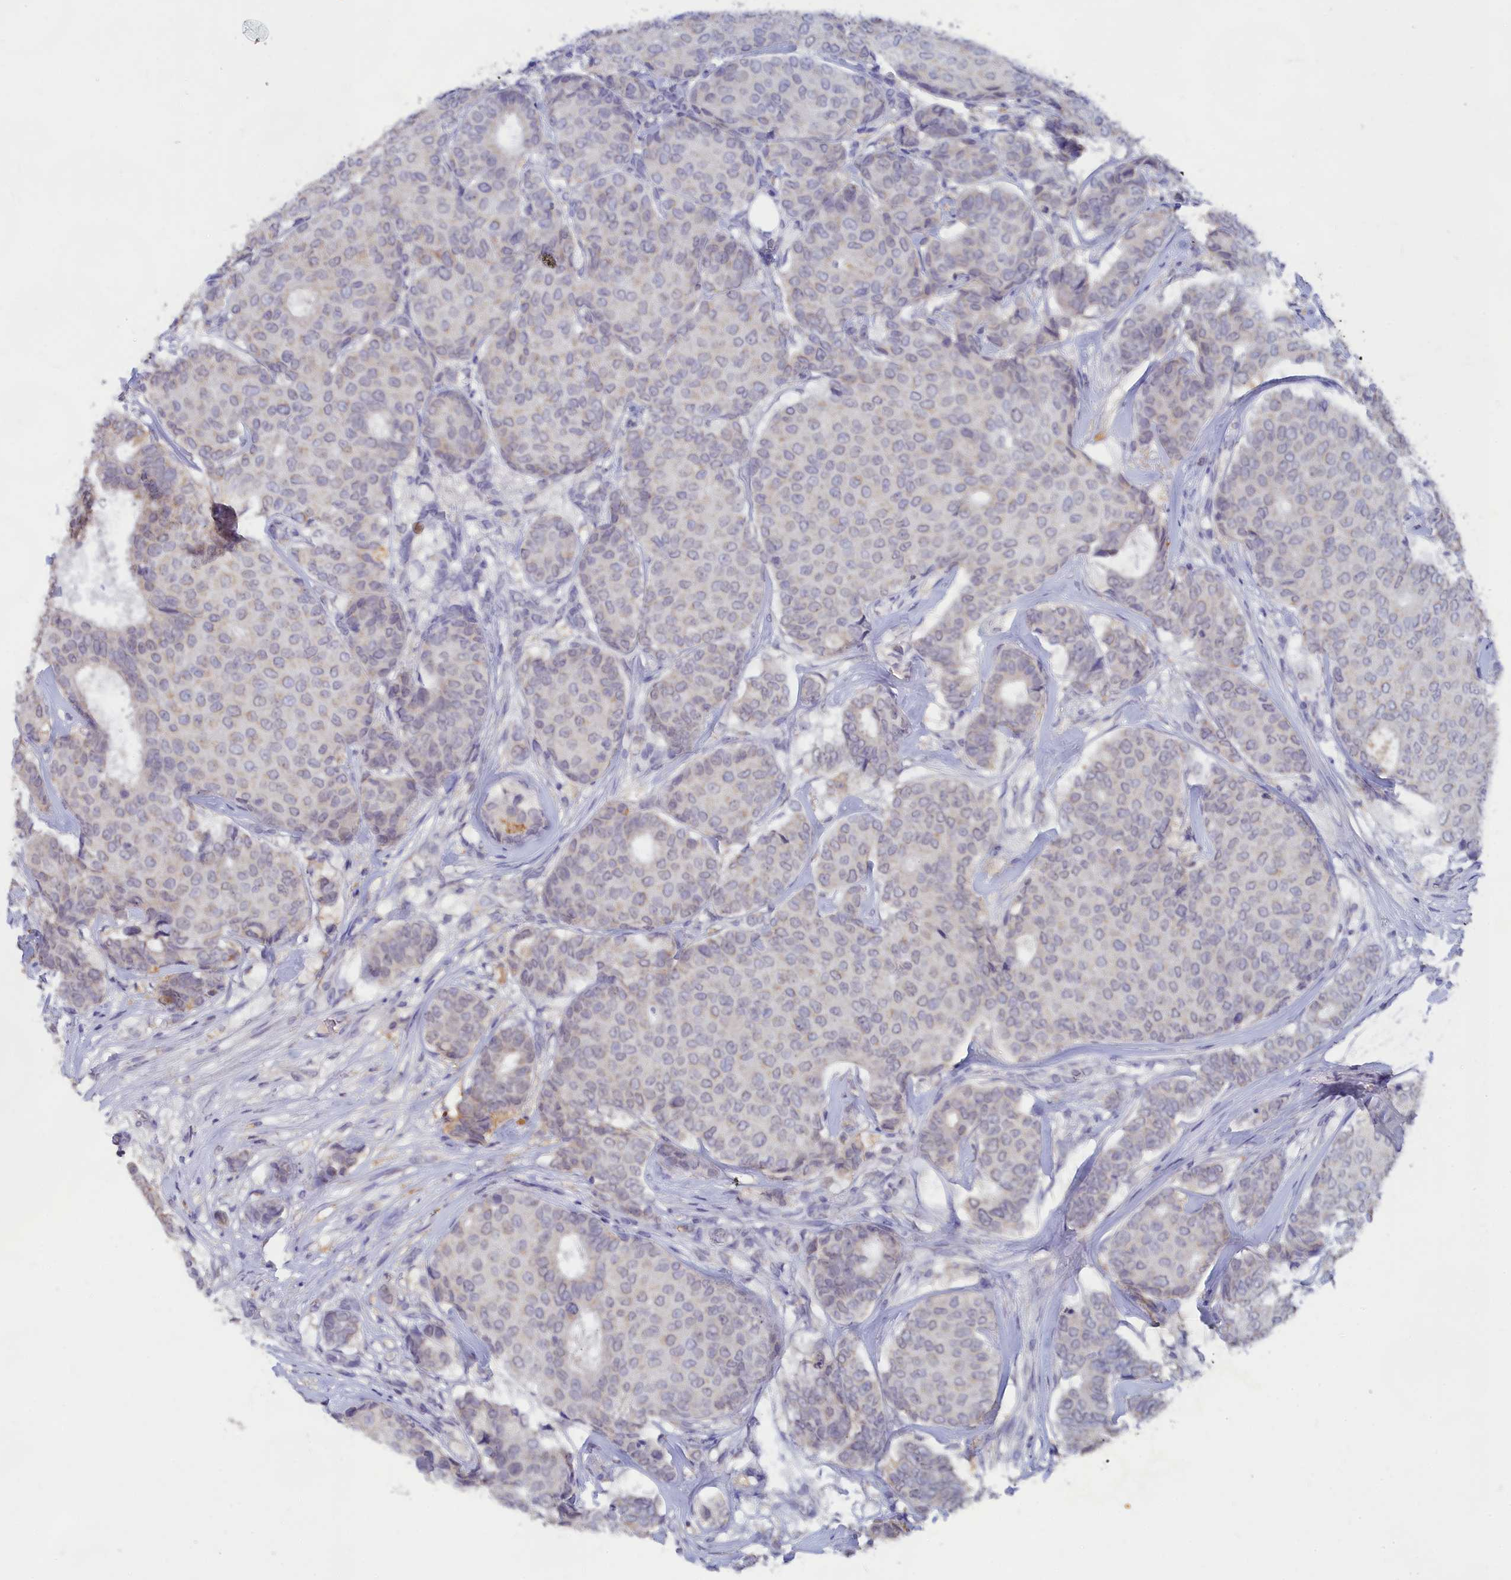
{"staining": {"intensity": "negative", "quantity": "none", "location": "none"}, "tissue": "breast cancer", "cell_type": "Tumor cells", "image_type": "cancer", "snomed": [{"axis": "morphology", "description": "Duct carcinoma"}, {"axis": "topography", "description": "Breast"}], "caption": "This is an immunohistochemistry micrograph of human breast cancer. There is no positivity in tumor cells.", "gene": "LRIF1", "patient": {"sex": "female", "age": 75}}